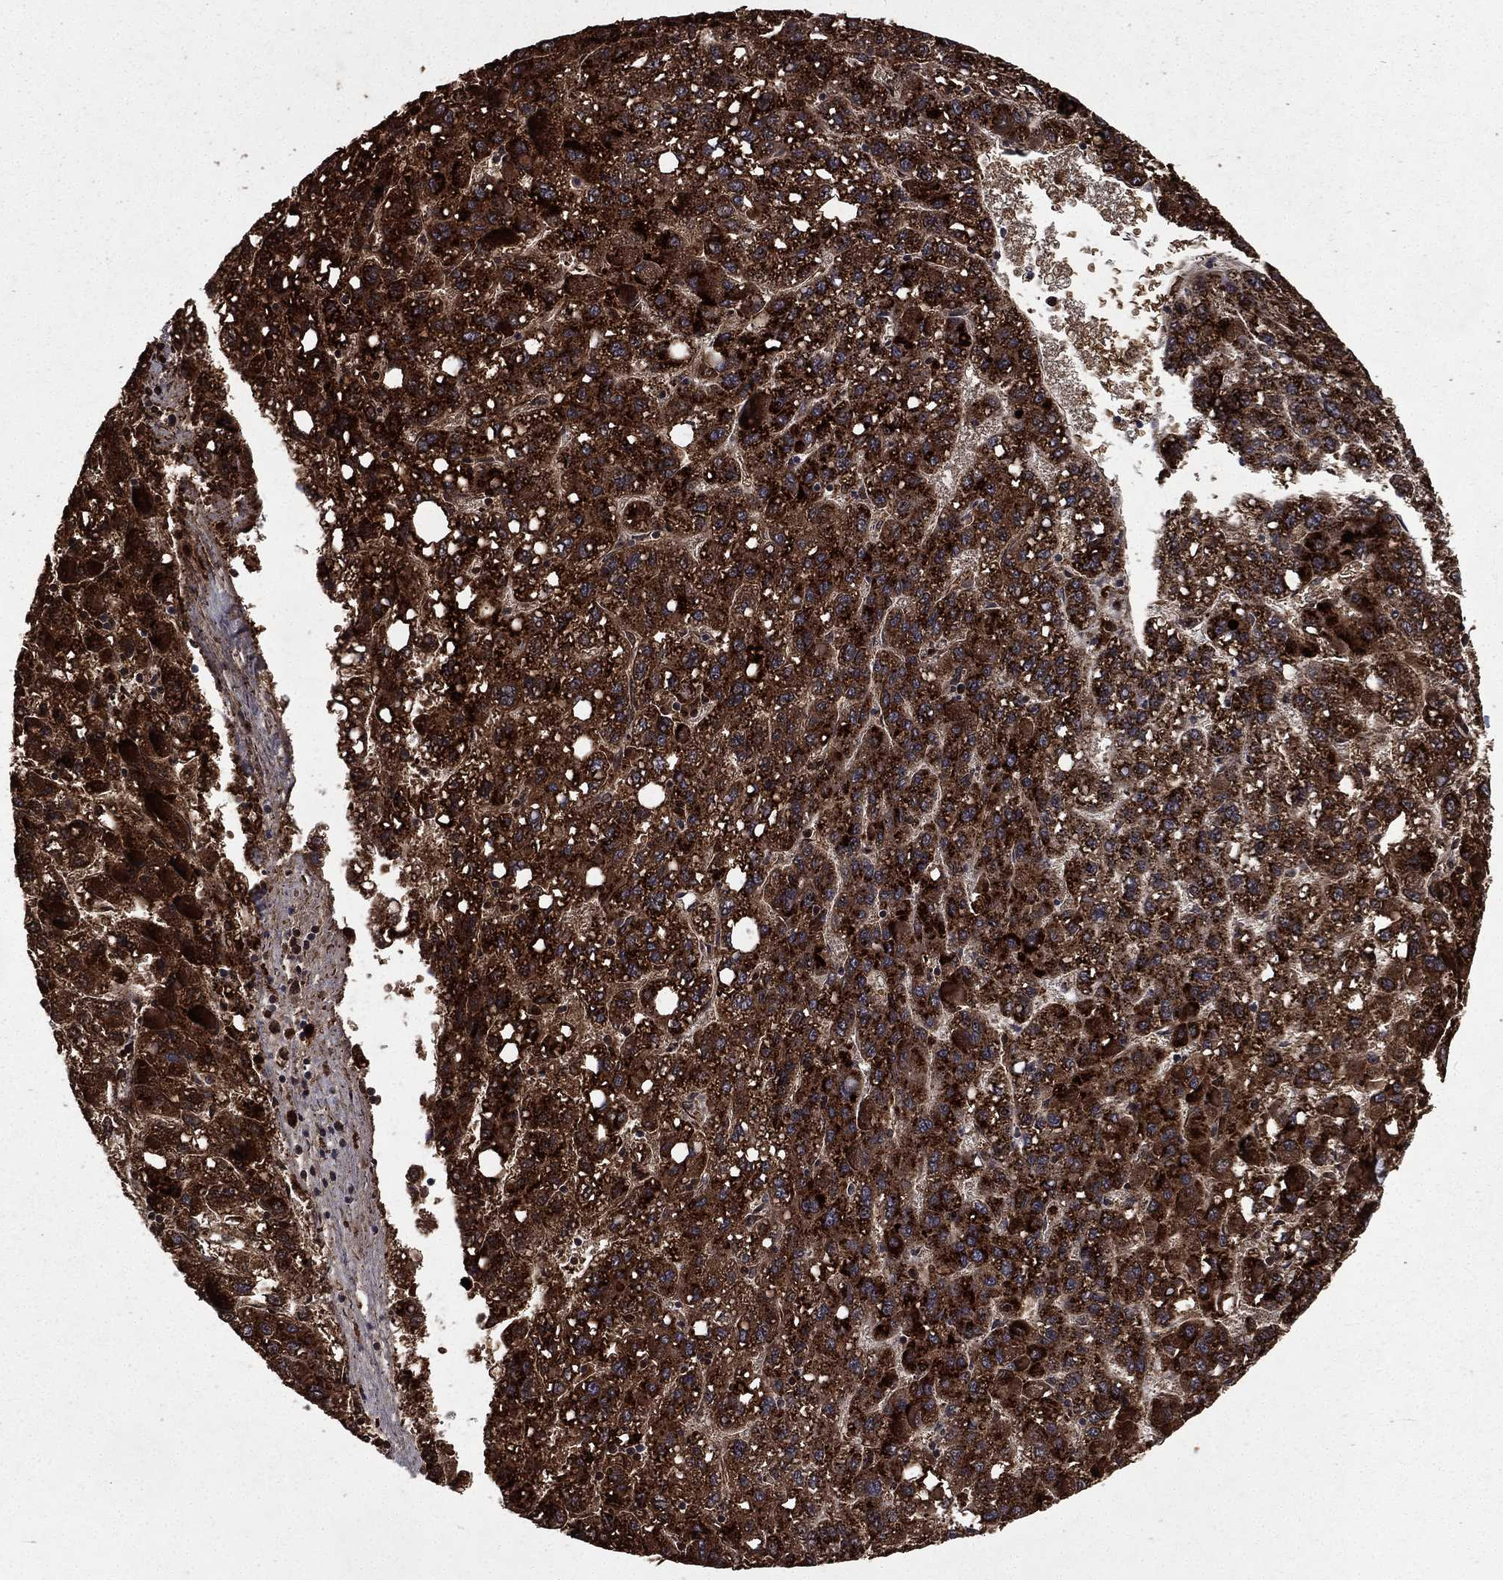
{"staining": {"intensity": "strong", "quantity": ">75%", "location": "cytoplasmic/membranous"}, "tissue": "liver cancer", "cell_type": "Tumor cells", "image_type": "cancer", "snomed": [{"axis": "morphology", "description": "Carcinoma, Hepatocellular, NOS"}, {"axis": "topography", "description": "Liver"}], "caption": "Brown immunohistochemical staining in human liver cancer reveals strong cytoplasmic/membranous positivity in about >75% of tumor cells.", "gene": "LENG8", "patient": {"sex": "female", "age": 82}}